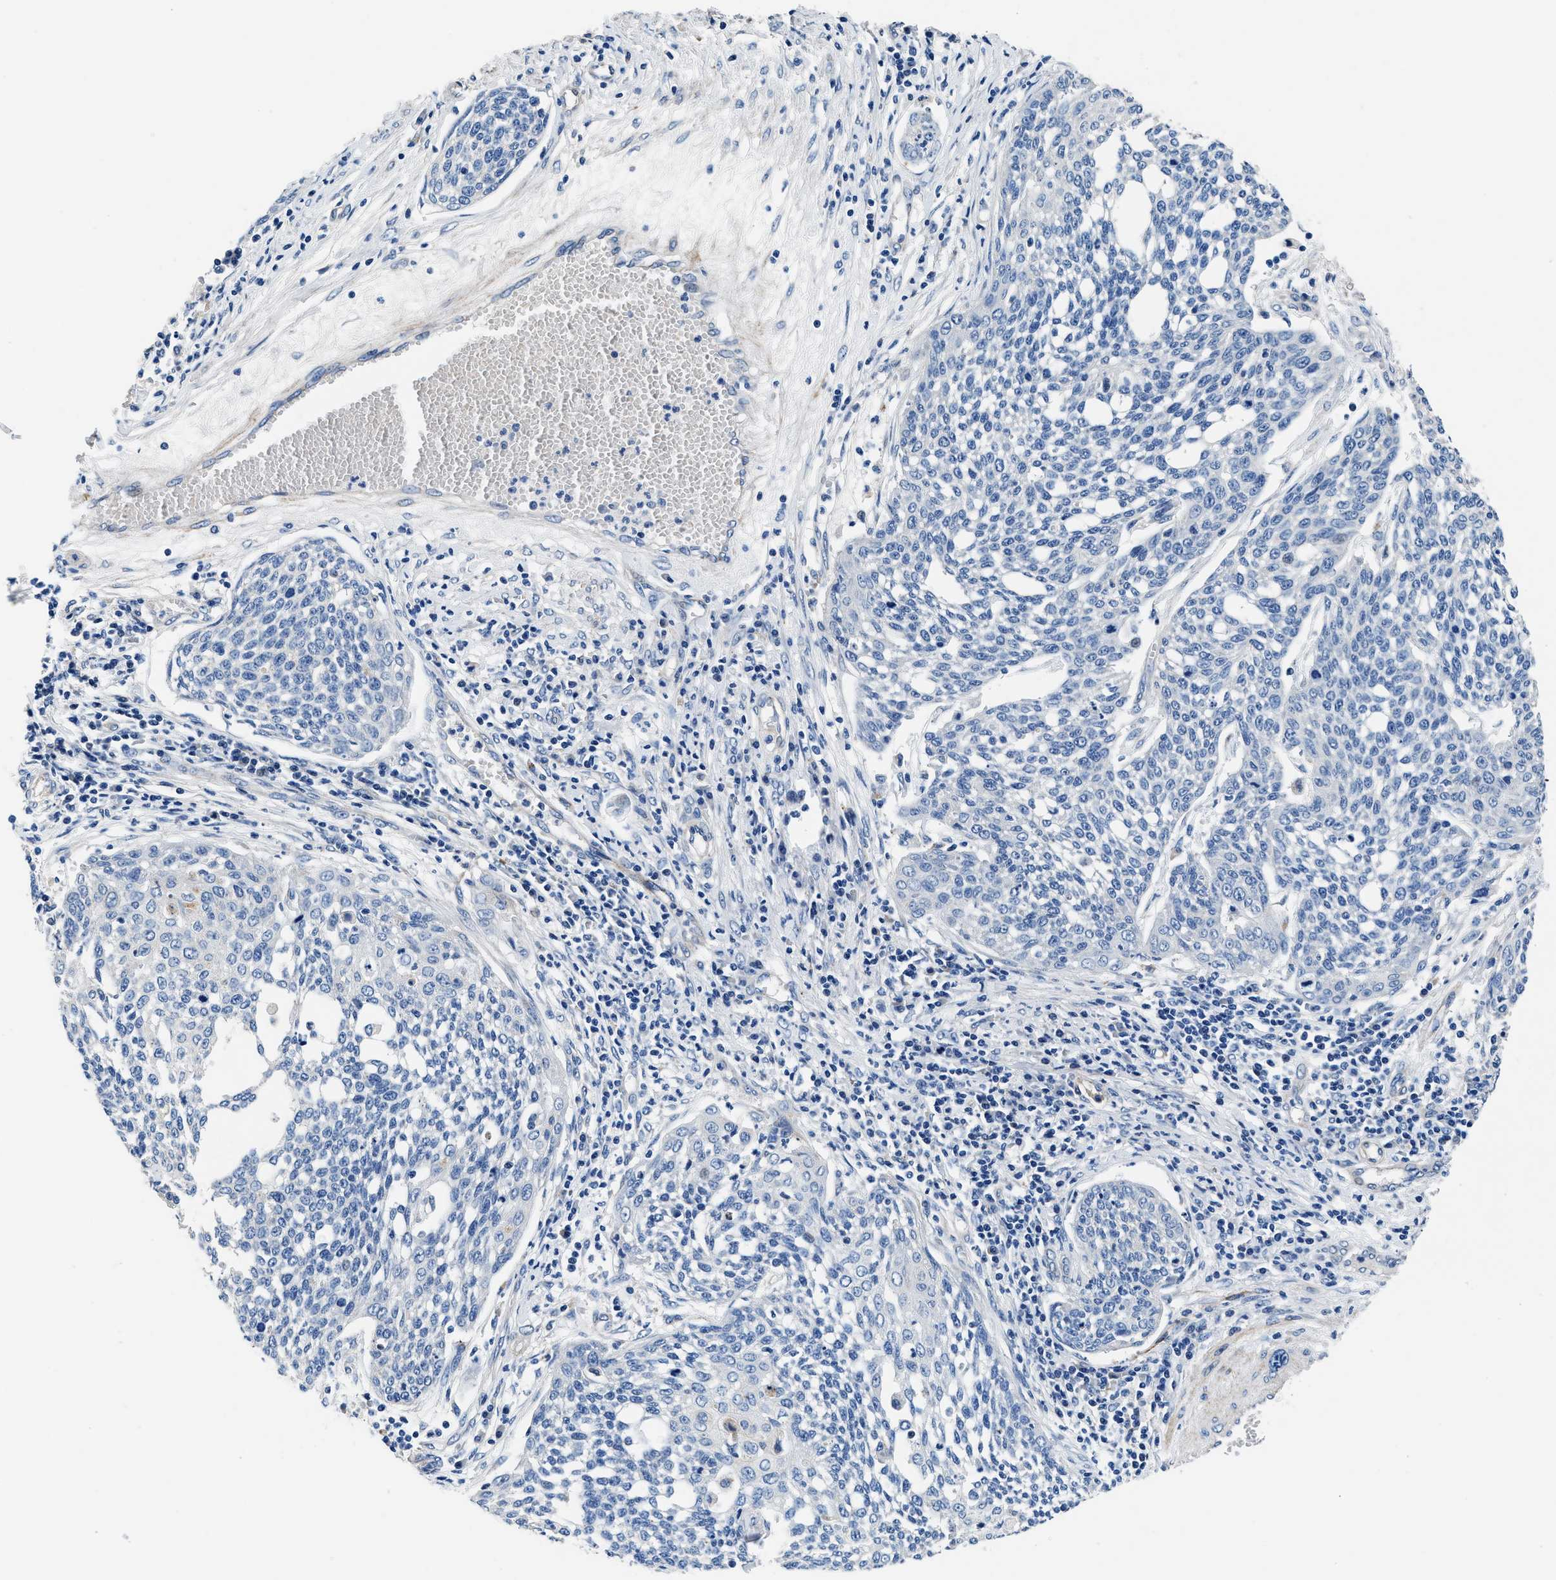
{"staining": {"intensity": "negative", "quantity": "none", "location": "none"}, "tissue": "cervical cancer", "cell_type": "Tumor cells", "image_type": "cancer", "snomed": [{"axis": "morphology", "description": "Squamous cell carcinoma, NOS"}, {"axis": "topography", "description": "Cervix"}], "caption": "Tumor cells show no significant protein expression in cervical cancer (squamous cell carcinoma).", "gene": "DAG1", "patient": {"sex": "female", "age": 34}}